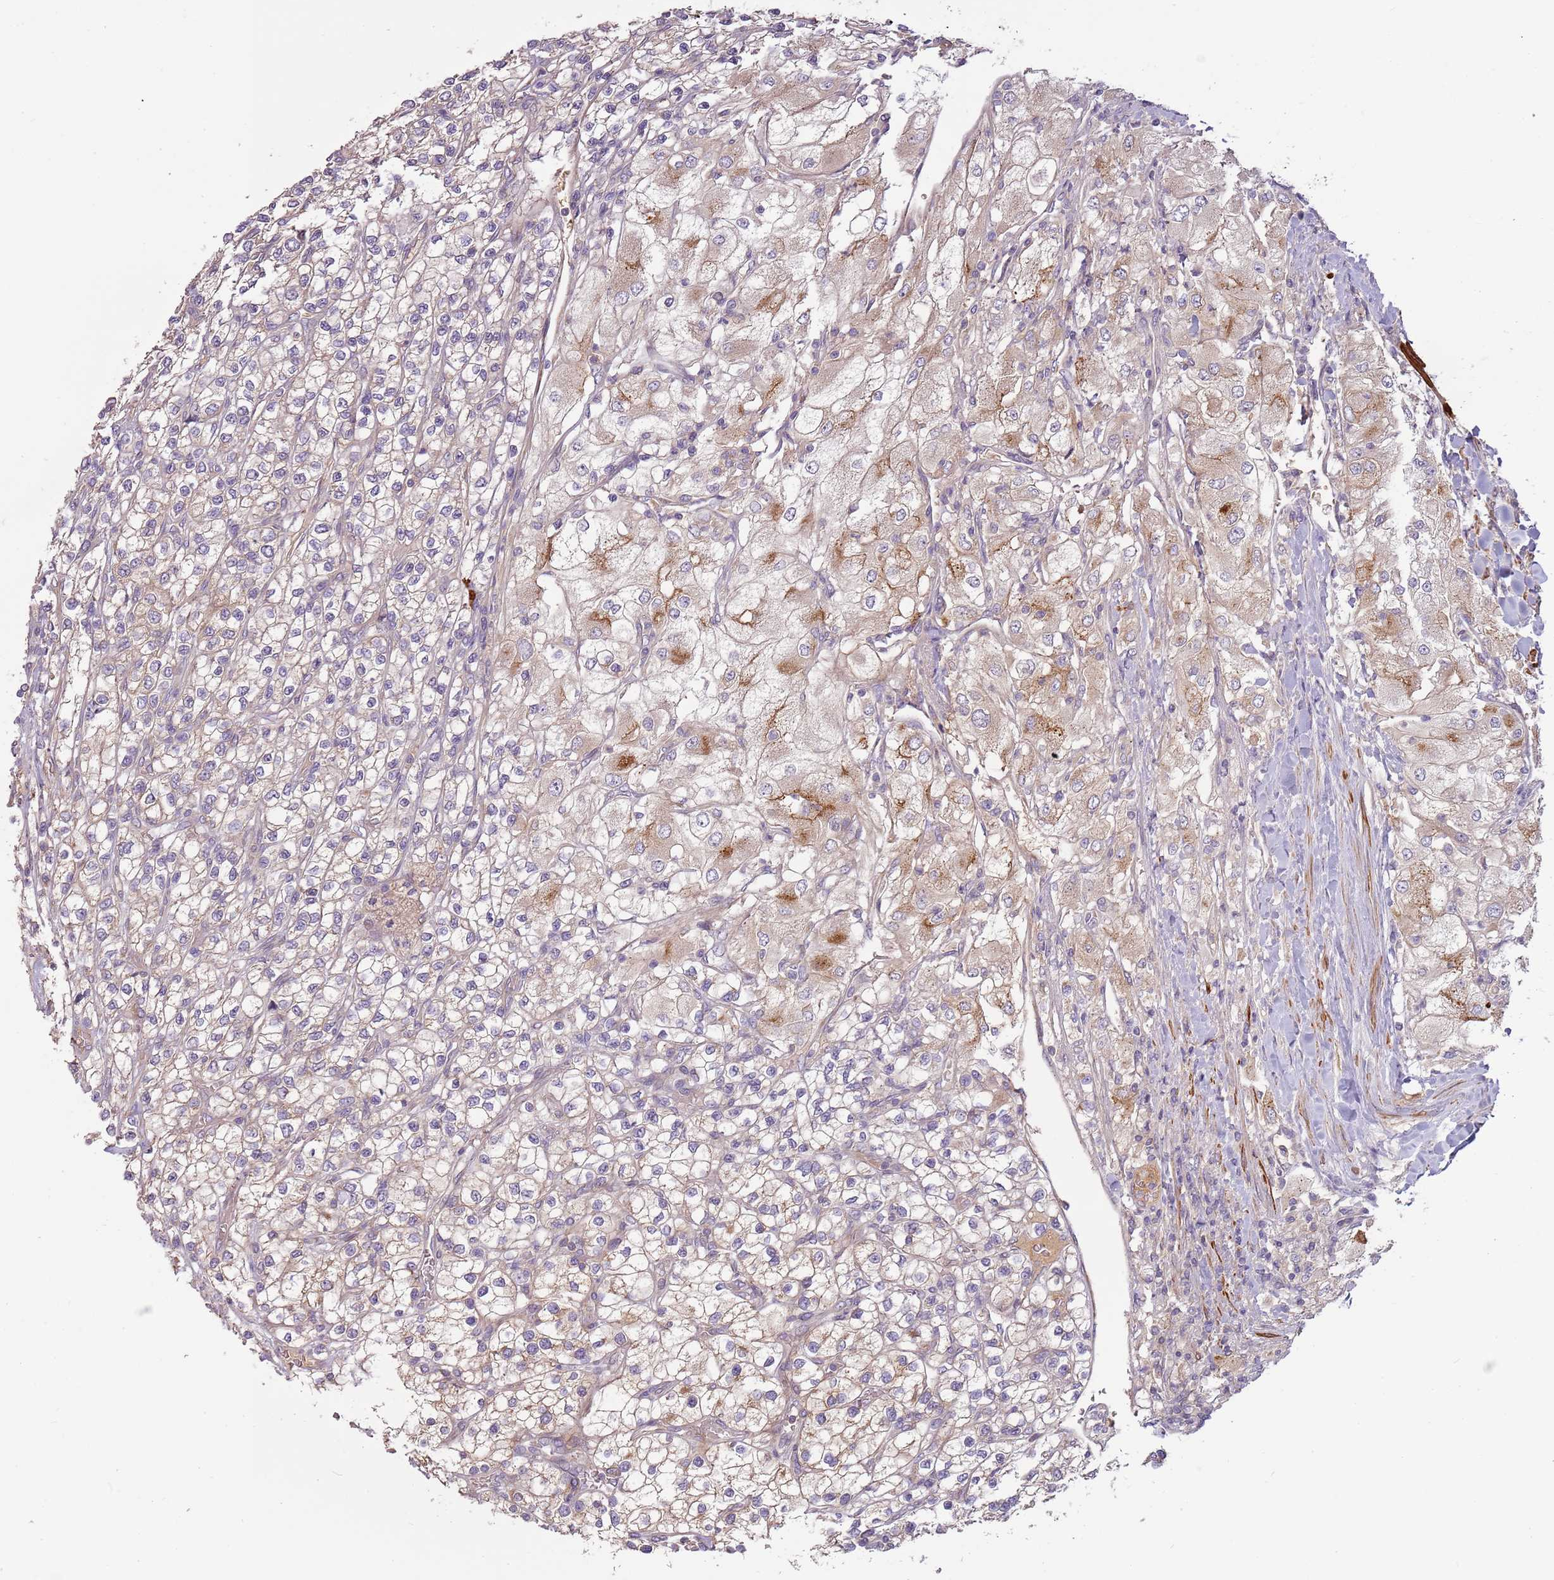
{"staining": {"intensity": "moderate", "quantity": "<25%", "location": "cytoplasmic/membranous"}, "tissue": "renal cancer", "cell_type": "Tumor cells", "image_type": "cancer", "snomed": [{"axis": "morphology", "description": "Adenocarcinoma, NOS"}, {"axis": "topography", "description": "Kidney"}], "caption": "Moderate cytoplasmic/membranous expression is appreciated in approximately <25% of tumor cells in renal cancer (adenocarcinoma). (Brightfield microscopy of DAB IHC at high magnification).", "gene": "RNF128", "patient": {"sex": "male", "age": 80}}